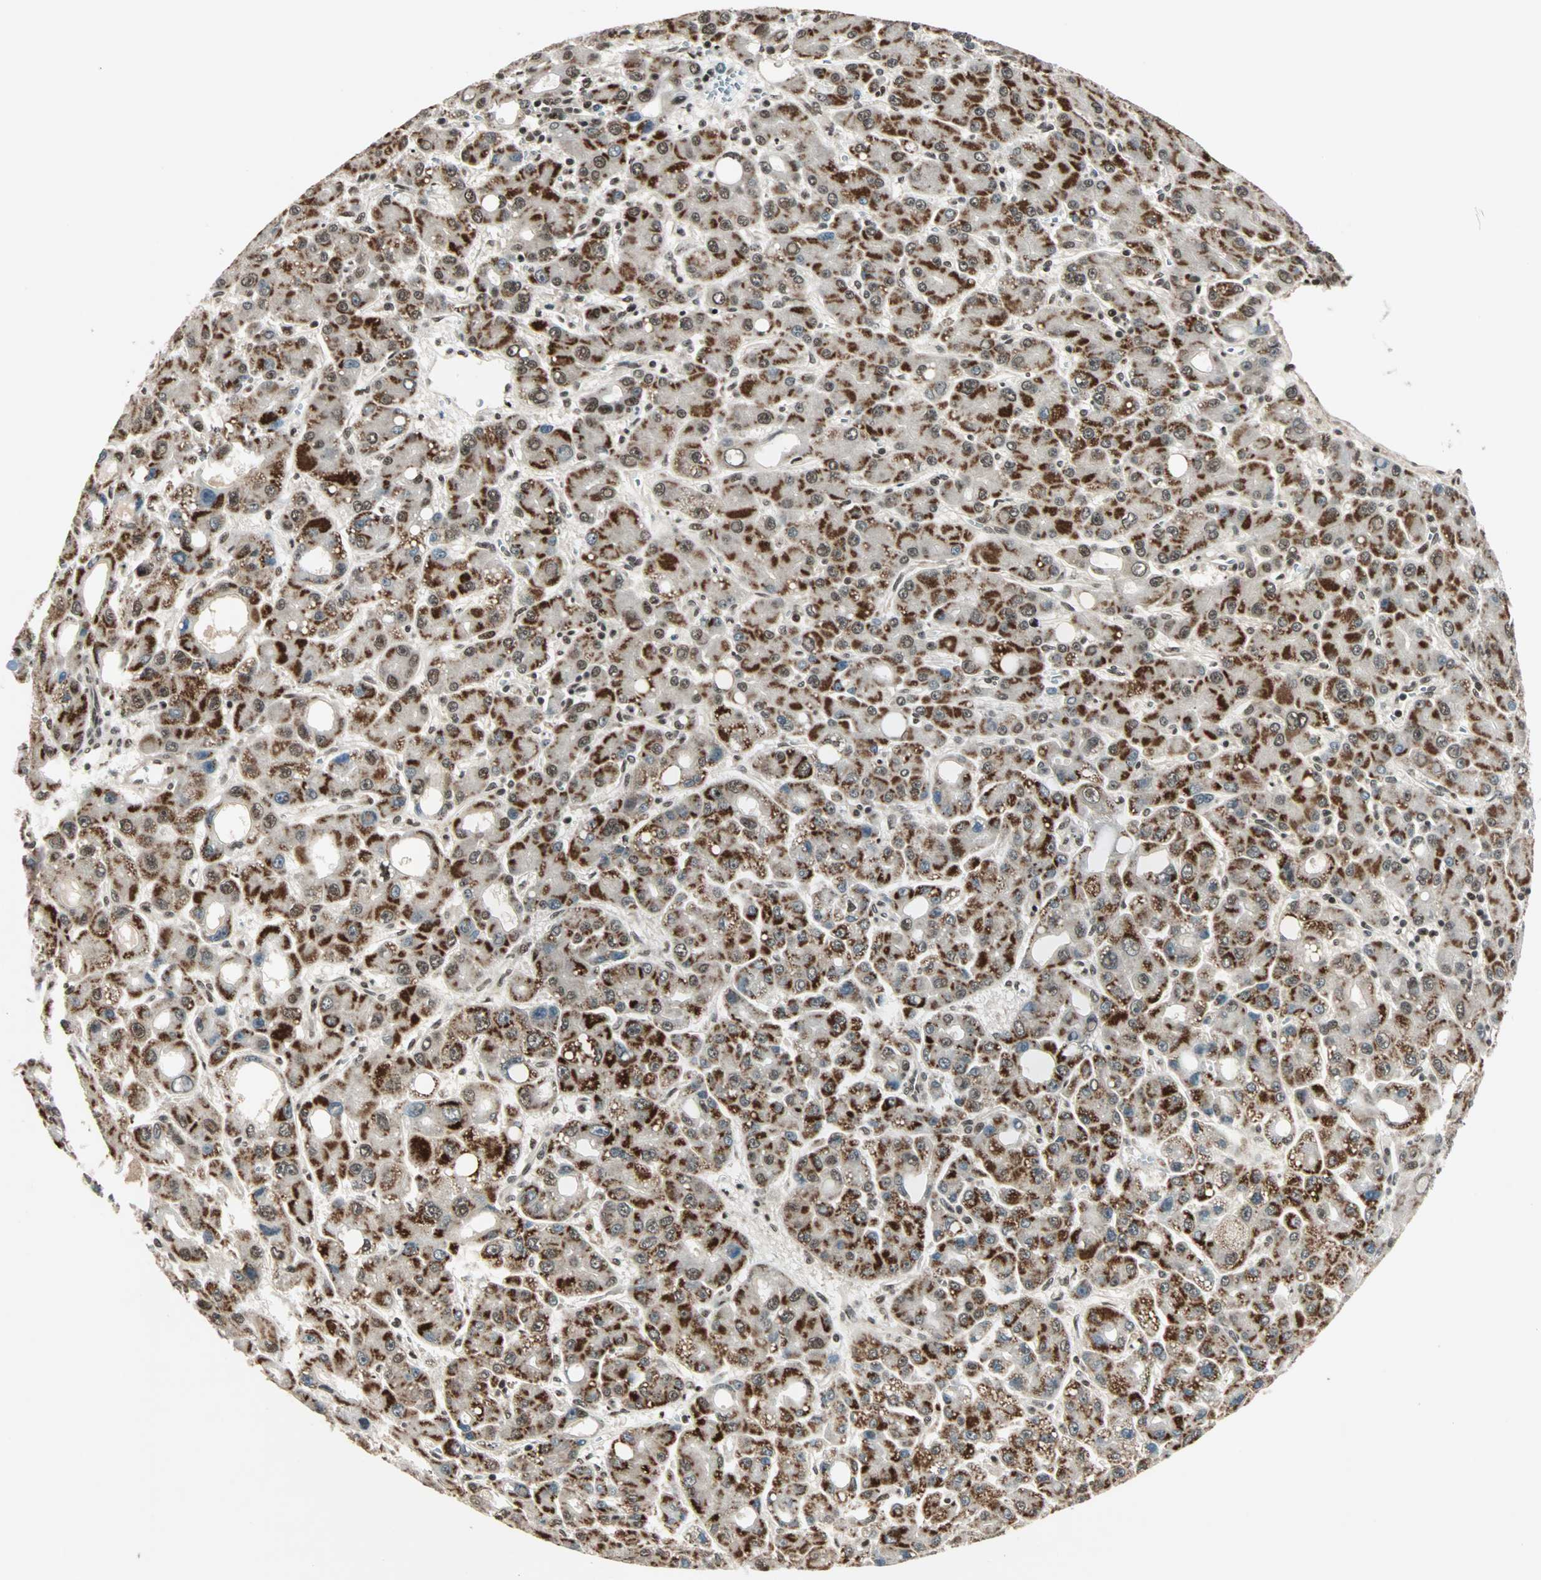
{"staining": {"intensity": "strong", "quantity": ">75%", "location": "cytoplasmic/membranous,nuclear"}, "tissue": "liver cancer", "cell_type": "Tumor cells", "image_type": "cancer", "snomed": [{"axis": "morphology", "description": "Carcinoma, Hepatocellular, NOS"}, {"axis": "topography", "description": "Liver"}], "caption": "Human liver cancer stained with a protein marker reveals strong staining in tumor cells.", "gene": "ZNF44", "patient": {"sex": "male", "age": 55}}